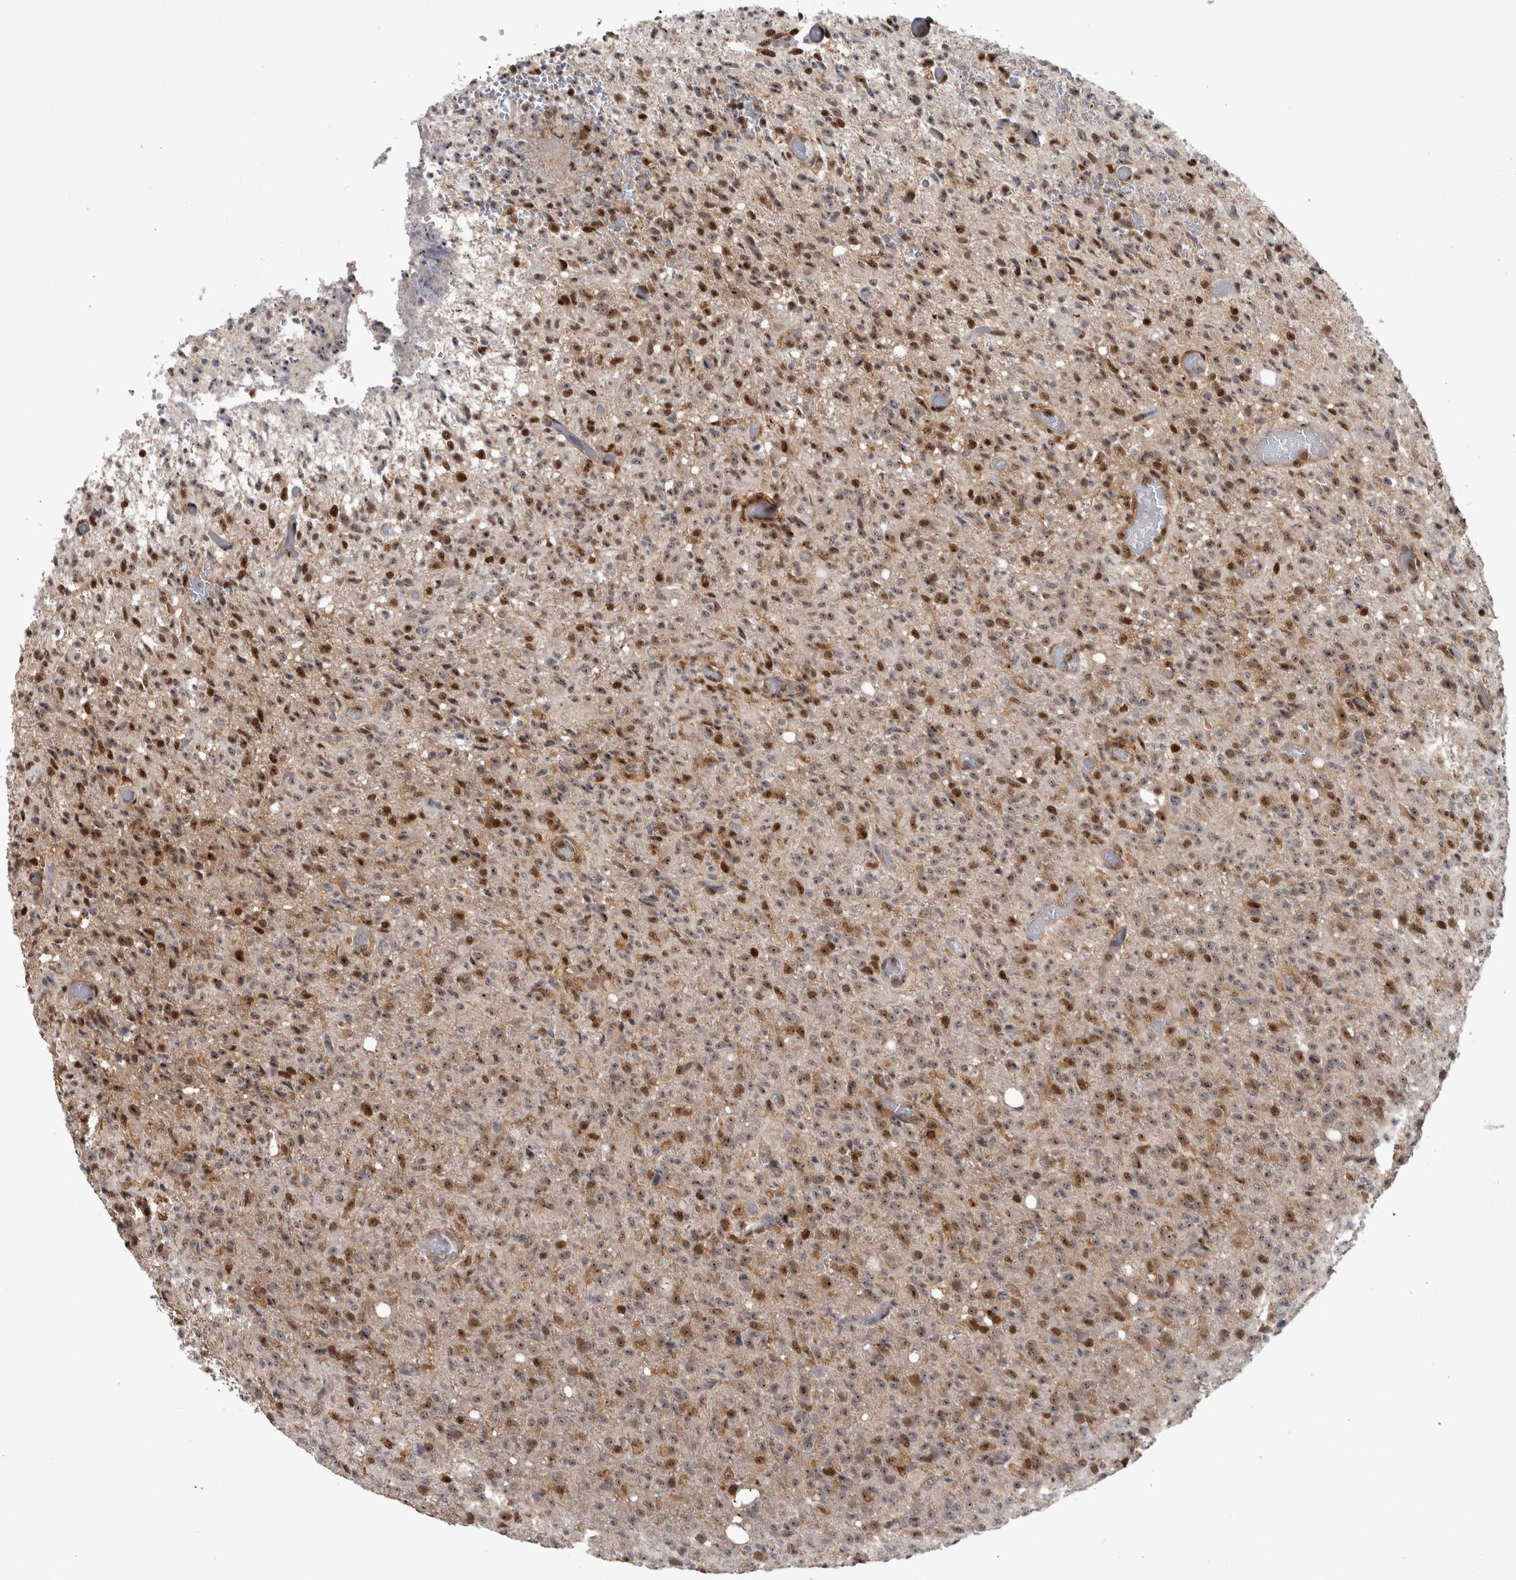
{"staining": {"intensity": "moderate", "quantity": ">75%", "location": "nuclear"}, "tissue": "glioma", "cell_type": "Tumor cells", "image_type": "cancer", "snomed": [{"axis": "morphology", "description": "Glioma, malignant, High grade"}, {"axis": "topography", "description": "Brain"}], "caption": "An immunohistochemistry micrograph of tumor tissue is shown. Protein staining in brown highlights moderate nuclear positivity in high-grade glioma (malignant) within tumor cells.", "gene": "TDRD7", "patient": {"sex": "female", "age": 57}}